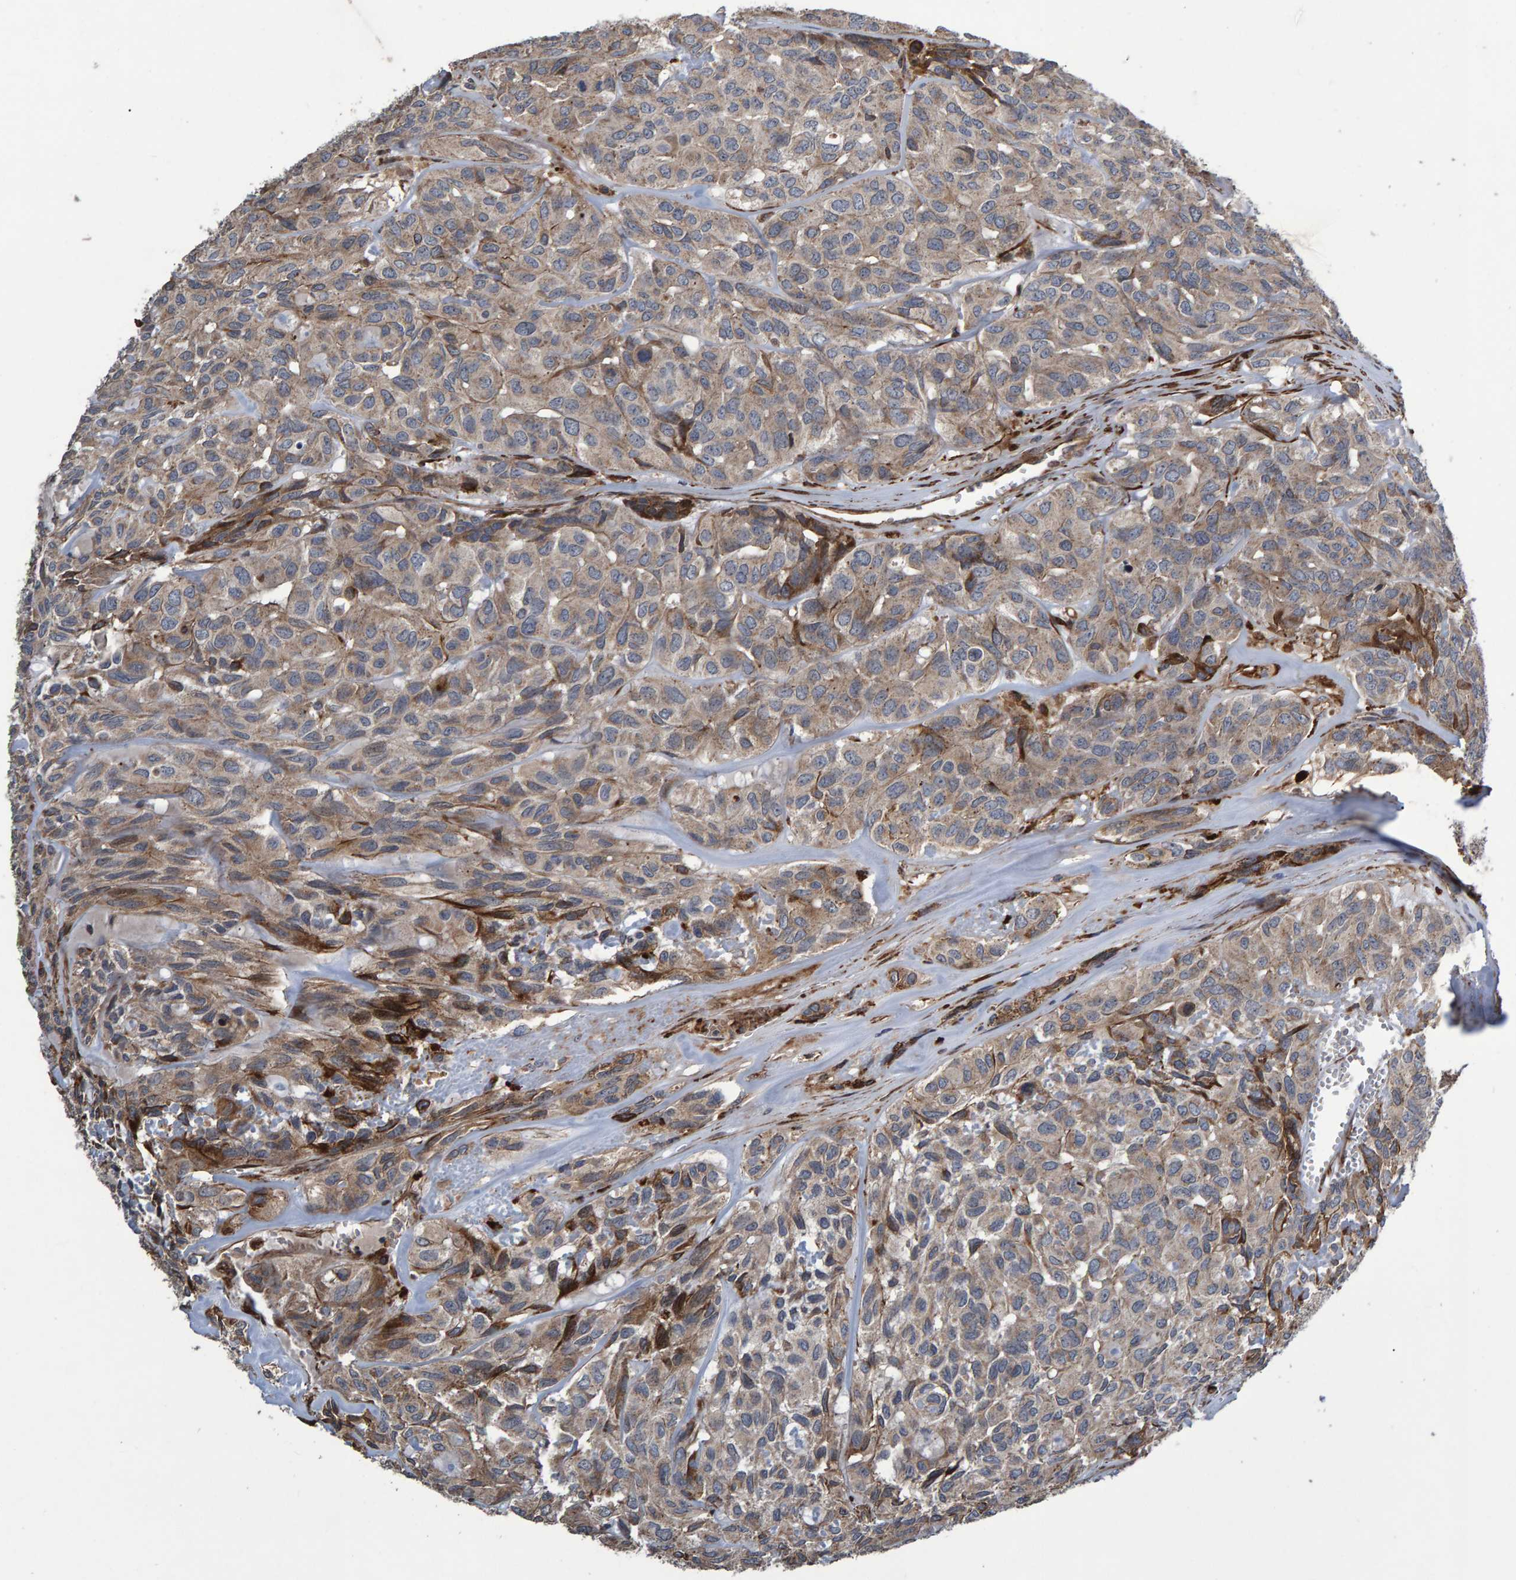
{"staining": {"intensity": "moderate", "quantity": ">75%", "location": "cytoplasmic/membranous"}, "tissue": "head and neck cancer", "cell_type": "Tumor cells", "image_type": "cancer", "snomed": [{"axis": "morphology", "description": "Adenocarcinoma, NOS"}, {"axis": "topography", "description": "Salivary gland, NOS"}, {"axis": "topography", "description": "Head-Neck"}], "caption": "Approximately >75% of tumor cells in adenocarcinoma (head and neck) reveal moderate cytoplasmic/membranous protein staining as visualized by brown immunohistochemical staining.", "gene": "SLIT2", "patient": {"sex": "female", "age": 76}}